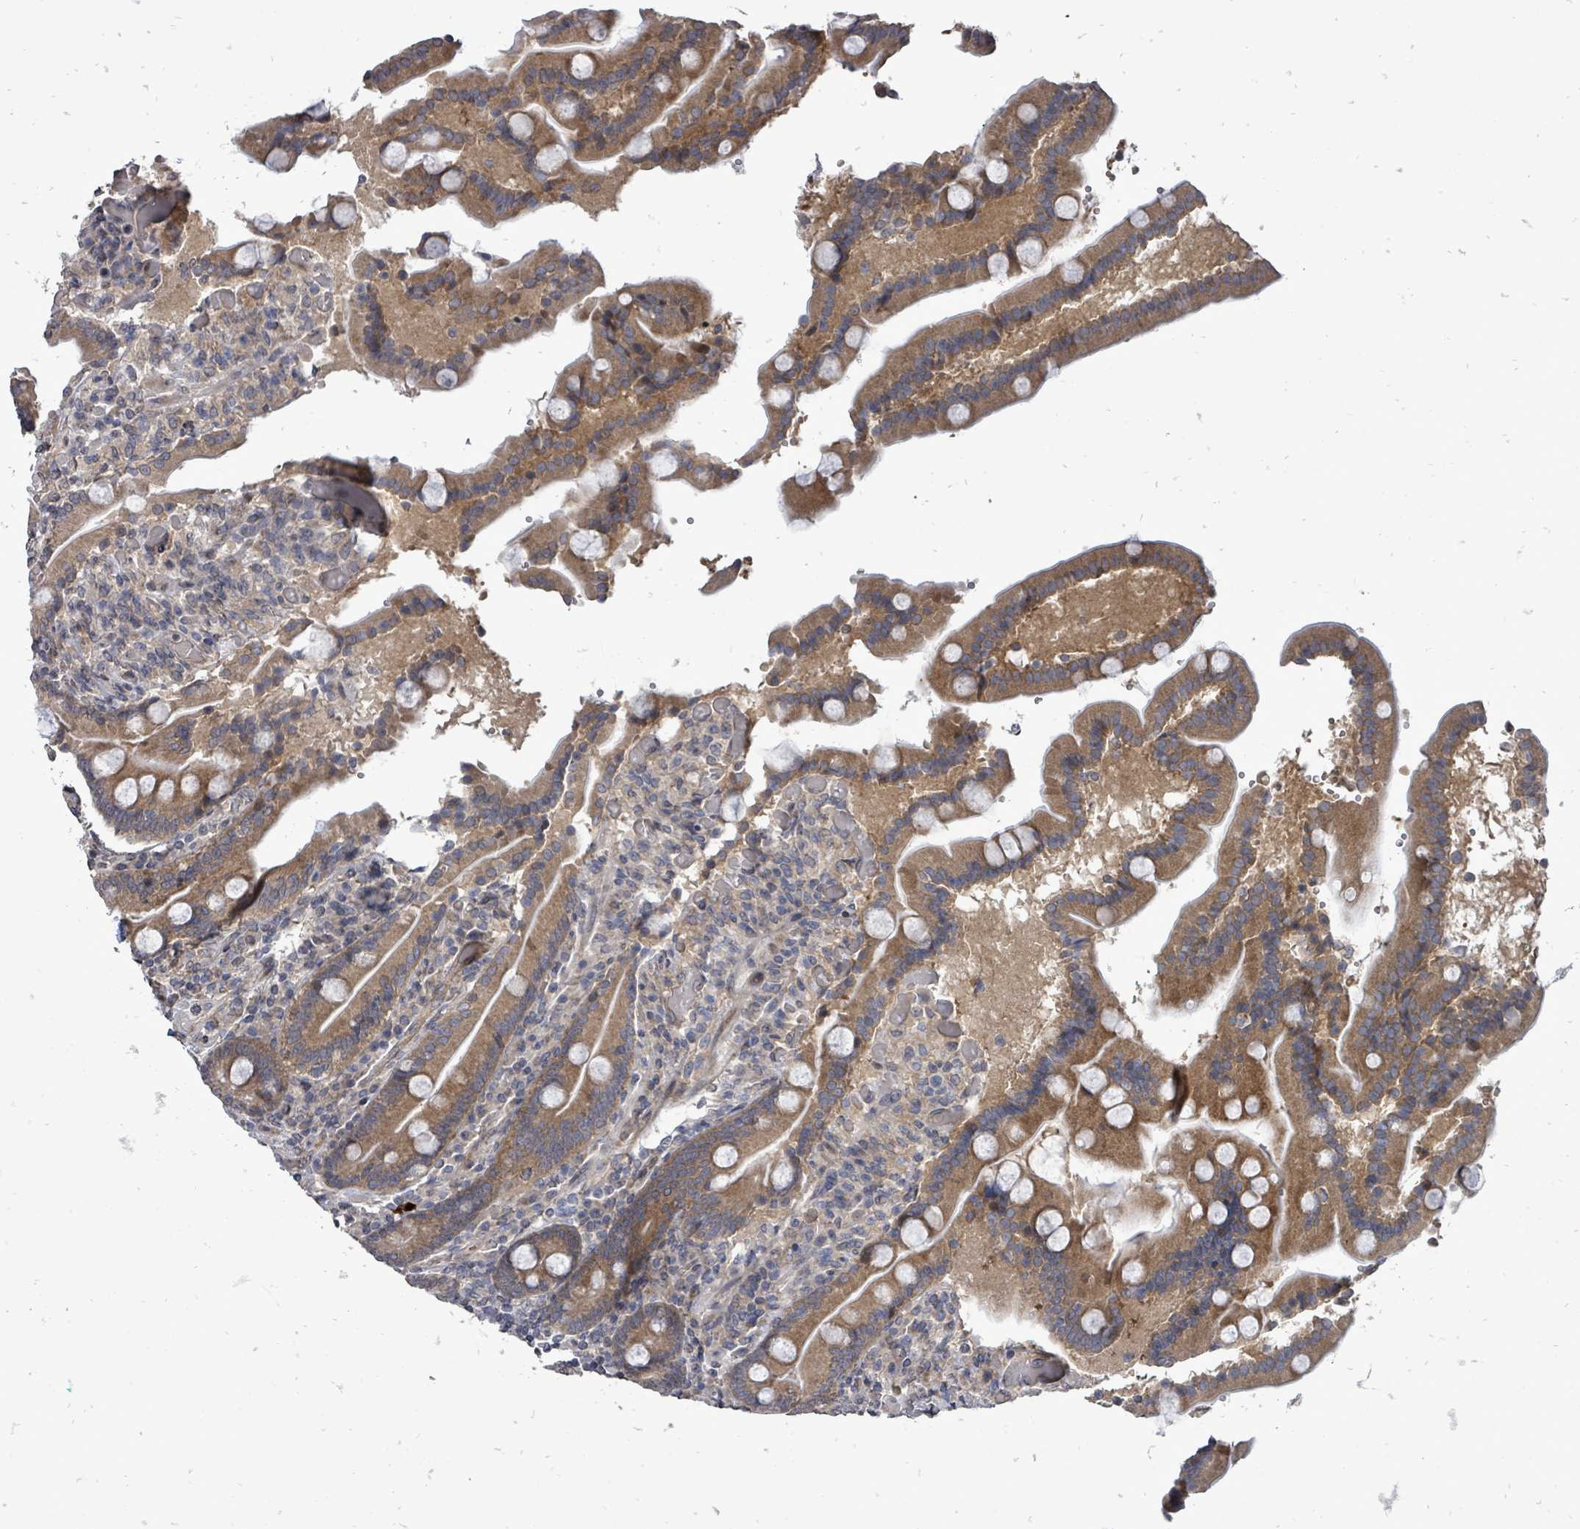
{"staining": {"intensity": "moderate", "quantity": ">75%", "location": "cytoplasmic/membranous"}, "tissue": "duodenum", "cell_type": "Glandular cells", "image_type": "normal", "snomed": [{"axis": "morphology", "description": "Normal tissue, NOS"}, {"axis": "topography", "description": "Duodenum"}], "caption": "Glandular cells reveal medium levels of moderate cytoplasmic/membranous positivity in approximately >75% of cells in unremarkable human duodenum. The staining was performed using DAB (3,3'-diaminobenzidine) to visualize the protein expression in brown, while the nuclei were stained in blue with hematoxylin (Magnification: 20x).", "gene": "RALGAPB", "patient": {"sex": "female", "age": 62}}